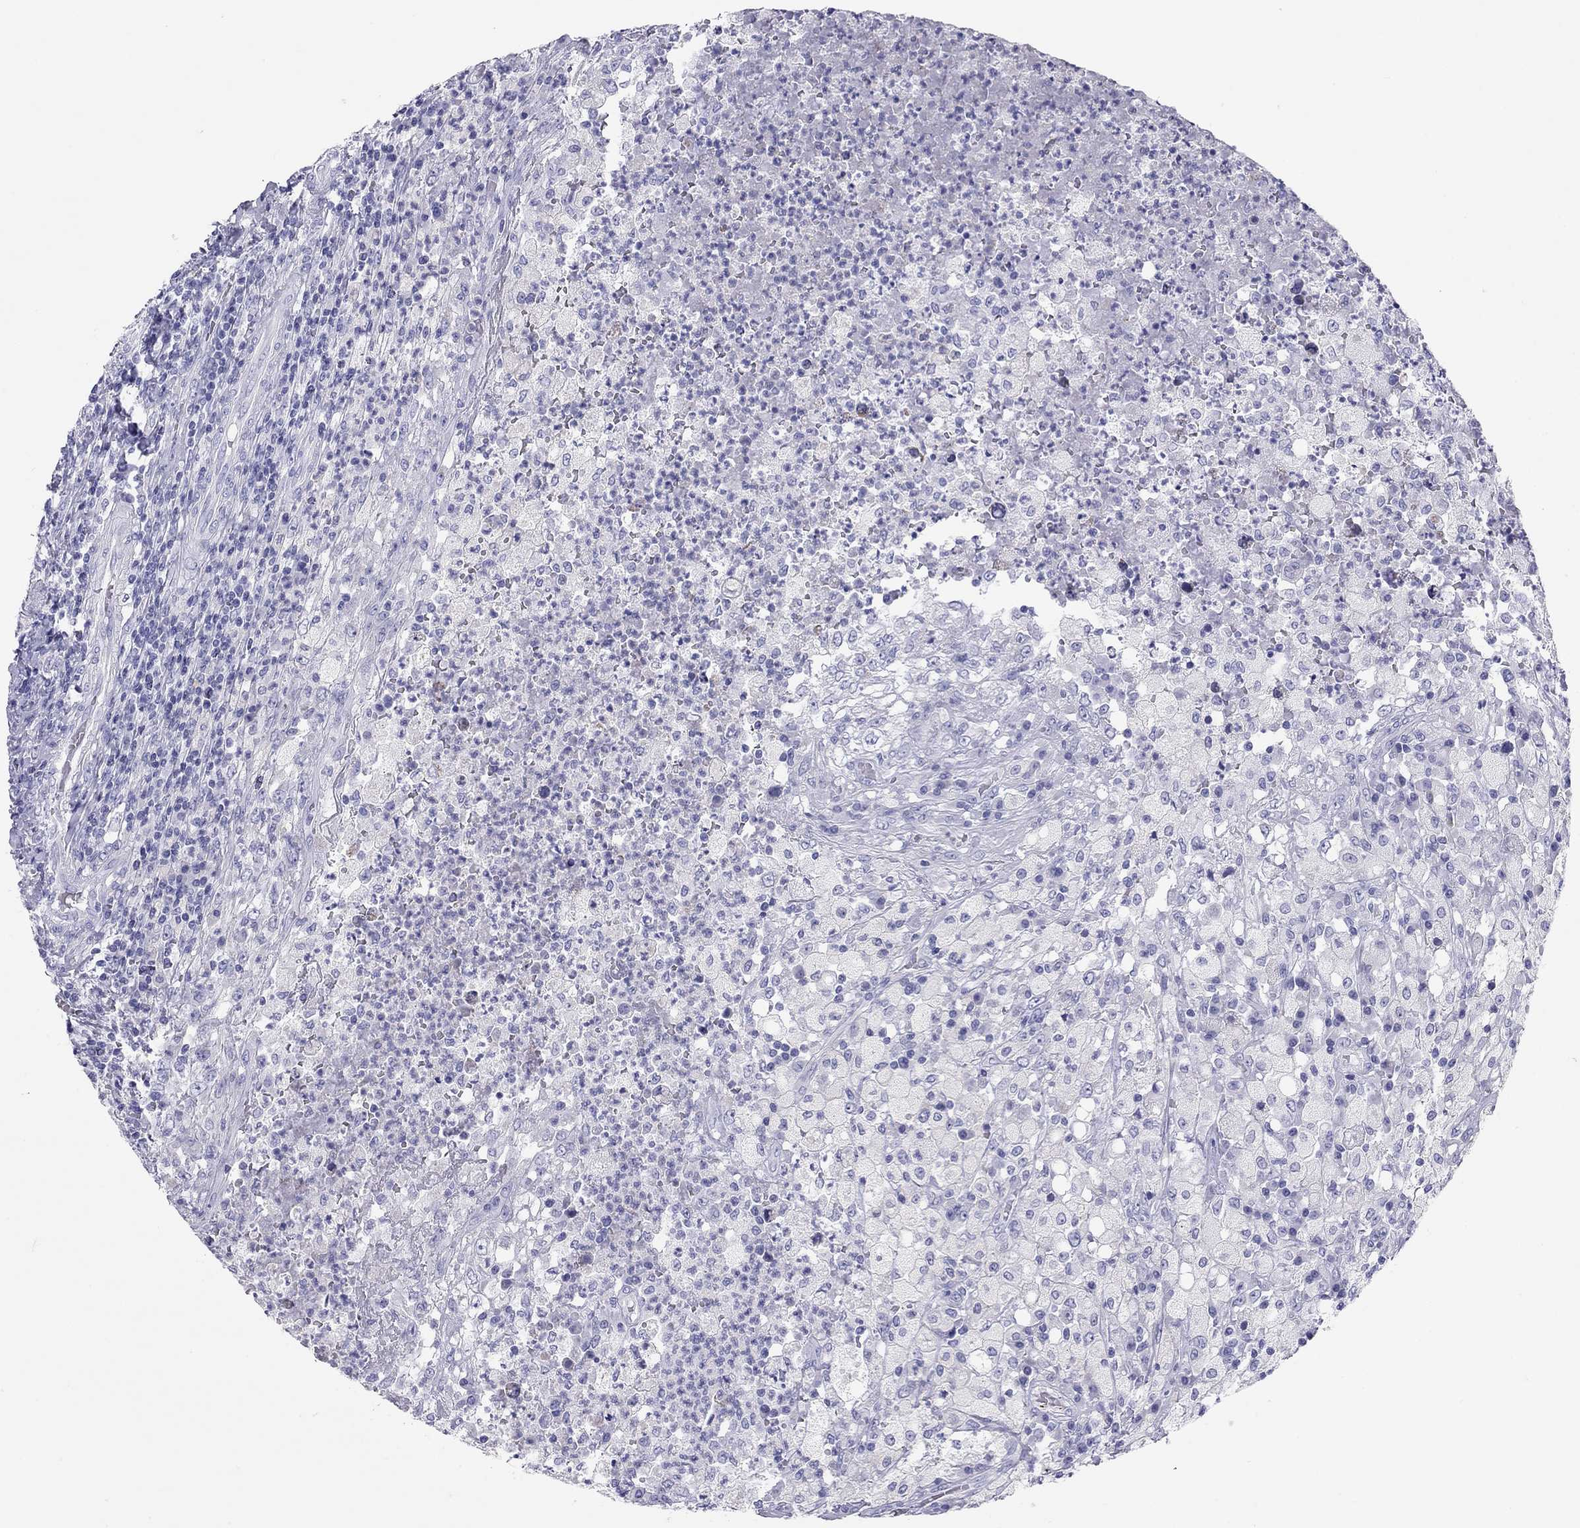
{"staining": {"intensity": "negative", "quantity": "none", "location": "none"}, "tissue": "testis cancer", "cell_type": "Tumor cells", "image_type": "cancer", "snomed": [{"axis": "morphology", "description": "Necrosis, NOS"}, {"axis": "morphology", "description": "Carcinoma, Embryonal, NOS"}, {"axis": "topography", "description": "Testis"}], "caption": "High magnification brightfield microscopy of testis cancer stained with DAB (3,3'-diaminobenzidine) (brown) and counterstained with hematoxylin (blue): tumor cells show no significant positivity.", "gene": "DPY19L2", "patient": {"sex": "male", "age": 19}}